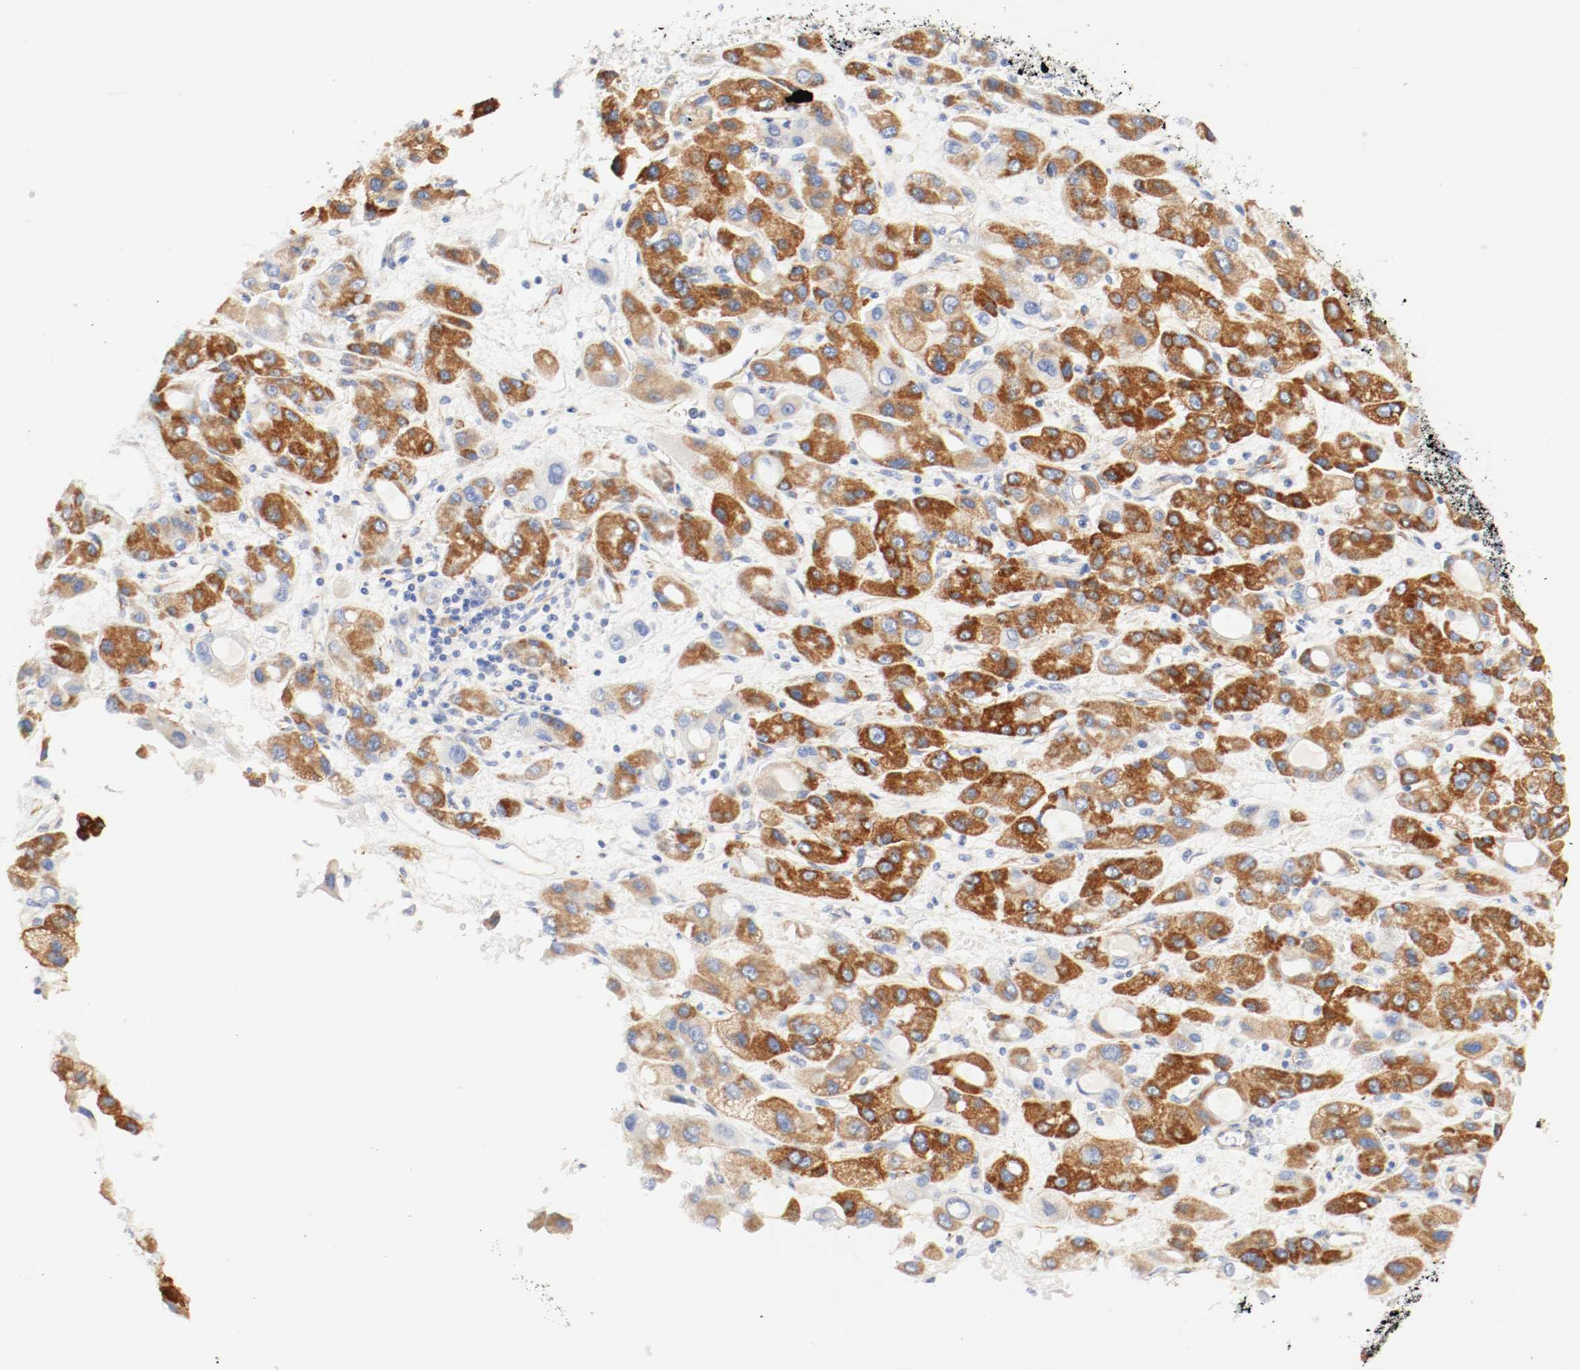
{"staining": {"intensity": "strong", "quantity": ">75%", "location": "cytoplasmic/membranous"}, "tissue": "liver cancer", "cell_type": "Tumor cells", "image_type": "cancer", "snomed": [{"axis": "morphology", "description": "Carcinoma, Hepatocellular, NOS"}, {"axis": "topography", "description": "Liver"}], "caption": "A histopathology image showing strong cytoplasmic/membranous positivity in about >75% of tumor cells in hepatocellular carcinoma (liver), as visualized by brown immunohistochemical staining.", "gene": "GIT1", "patient": {"sex": "male", "age": 55}}